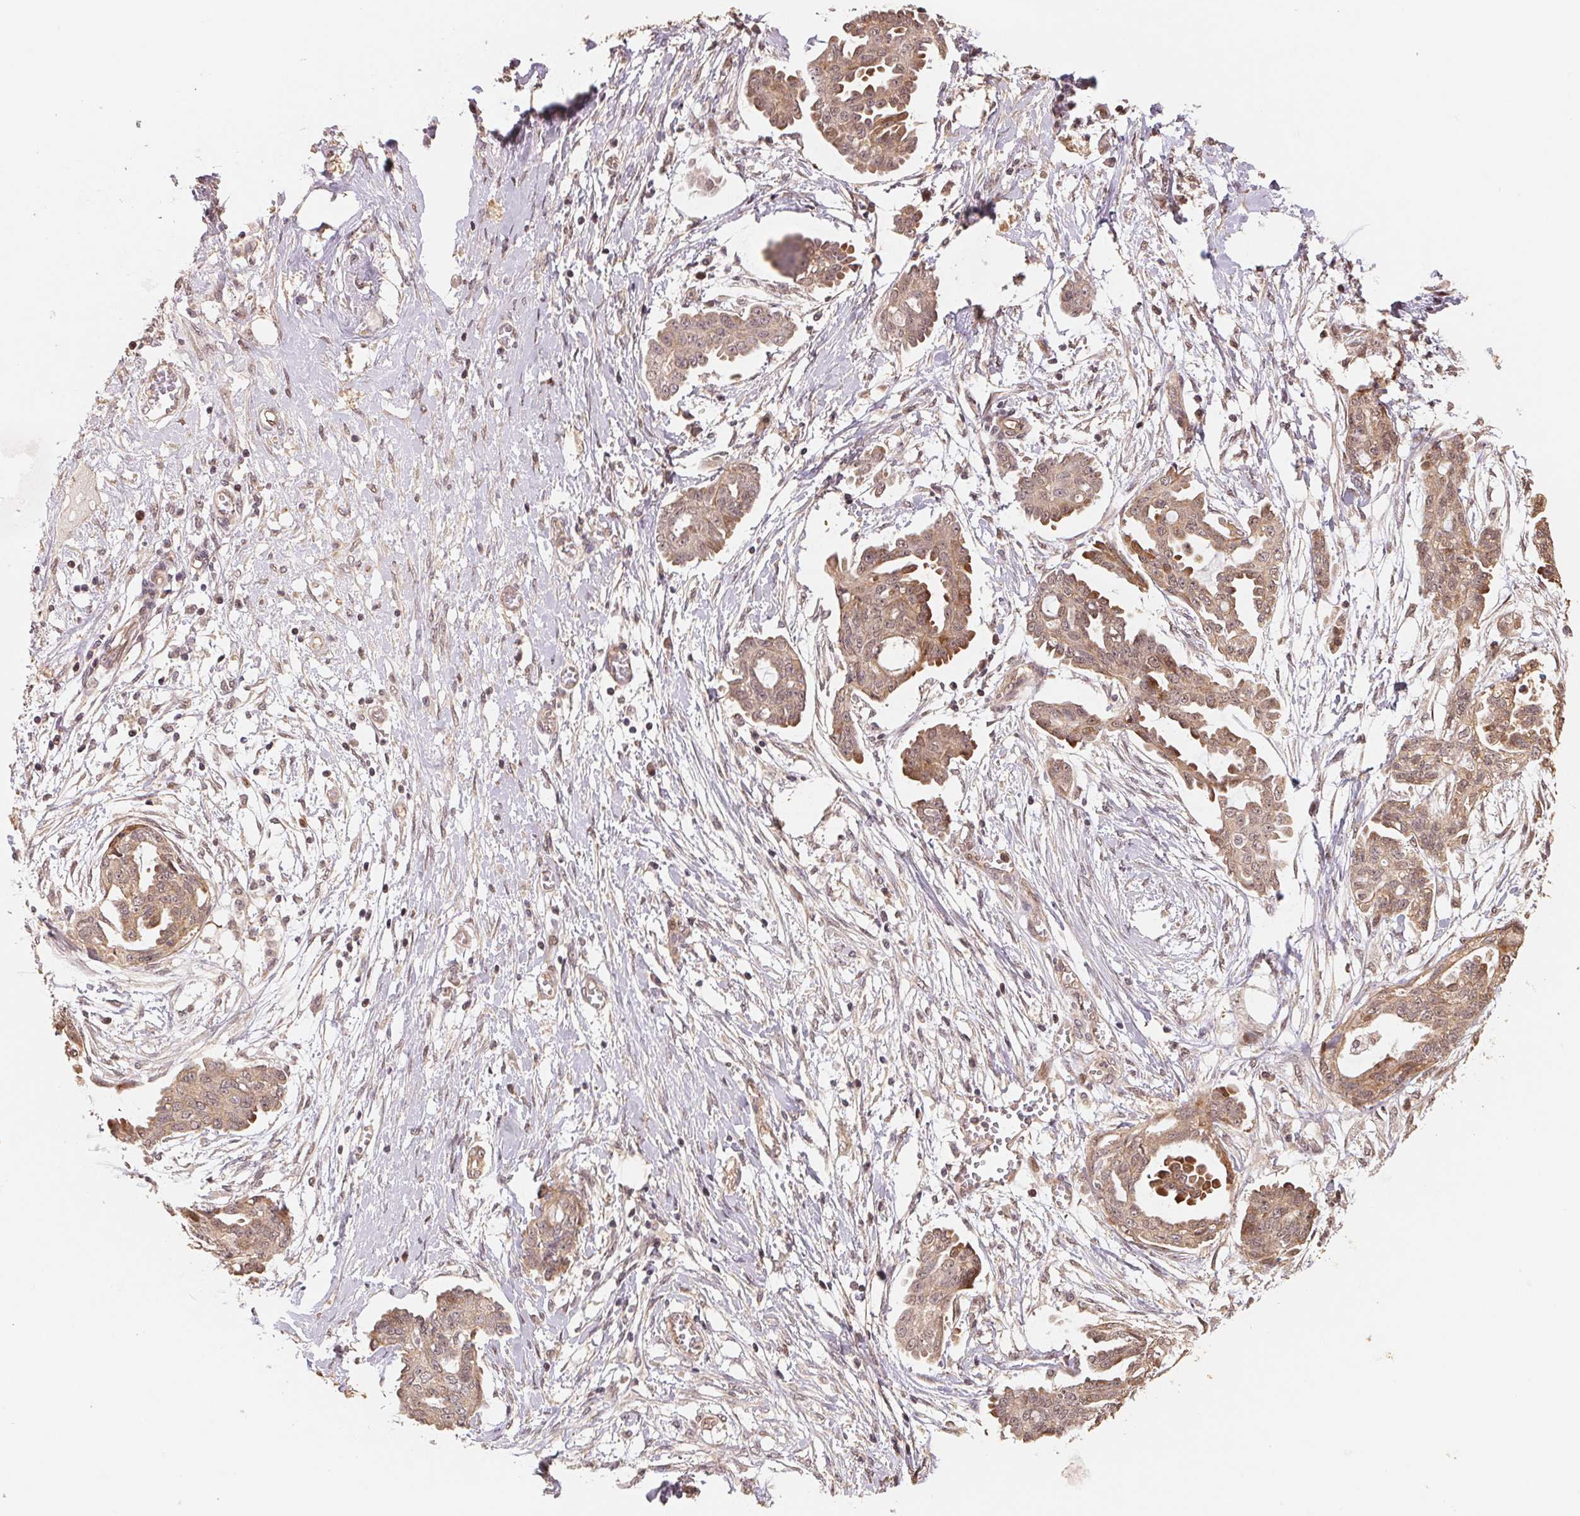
{"staining": {"intensity": "weak", "quantity": ">75%", "location": "cytoplasmic/membranous"}, "tissue": "ovarian cancer", "cell_type": "Tumor cells", "image_type": "cancer", "snomed": [{"axis": "morphology", "description": "Cystadenocarcinoma, serous, NOS"}, {"axis": "topography", "description": "Ovary"}], "caption": "Immunohistochemistry (IHC) of human serous cystadenocarcinoma (ovarian) demonstrates low levels of weak cytoplasmic/membranous staining in approximately >75% of tumor cells.", "gene": "TMEM222", "patient": {"sex": "female", "age": 71}}